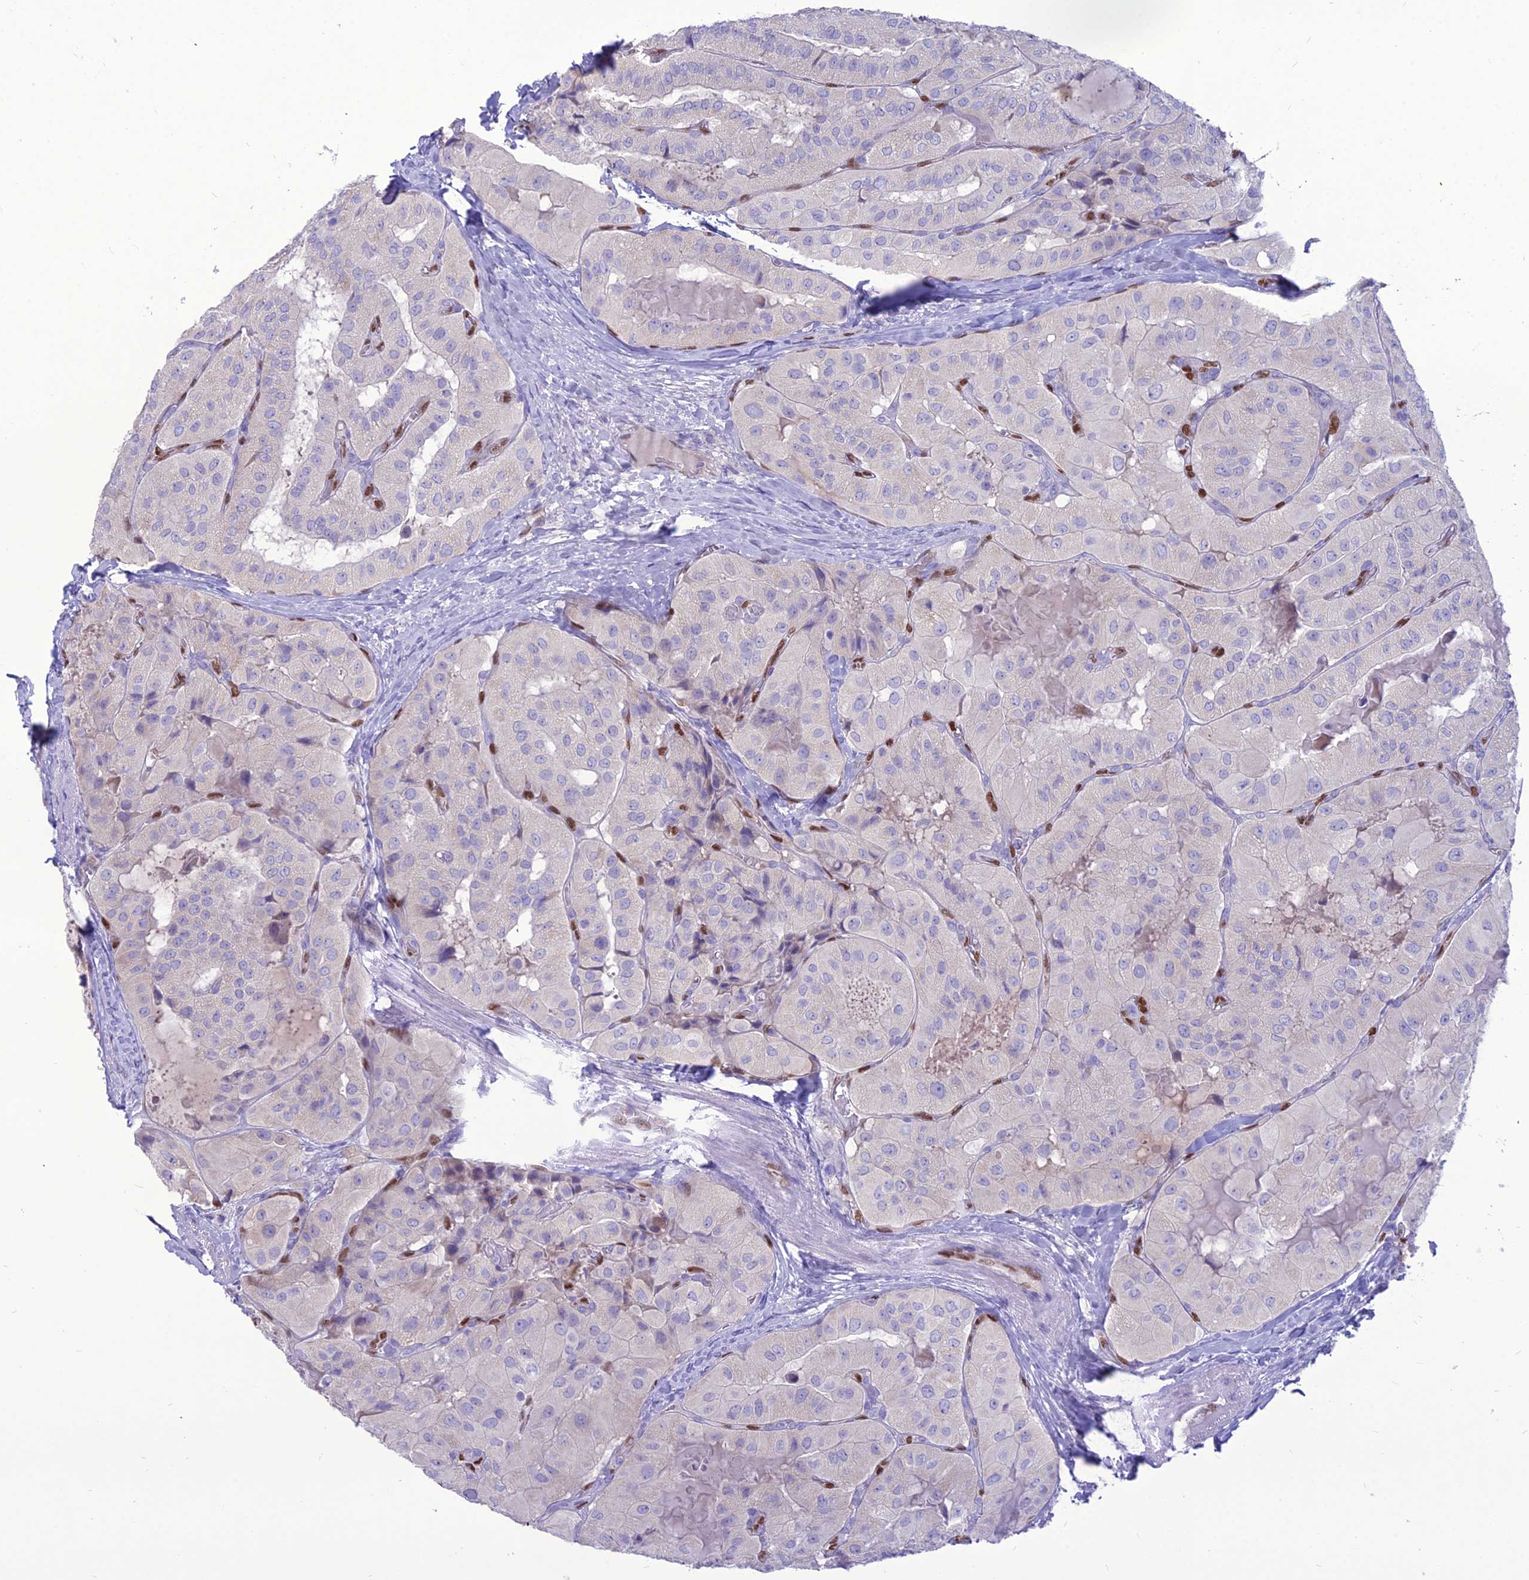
{"staining": {"intensity": "negative", "quantity": "none", "location": "none"}, "tissue": "thyroid cancer", "cell_type": "Tumor cells", "image_type": "cancer", "snomed": [{"axis": "morphology", "description": "Normal tissue, NOS"}, {"axis": "morphology", "description": "Papillary adenocarcinoma, NOS"}, {"axis": "topography", "description": "Thyroid gland"}], "caption": "This is an immunohistochemistry histopathology image of thyroid cancer. There is no expression in tumor cells.", "gene": "NOVA2", "patient": {"sex": "female", "age": 59}}